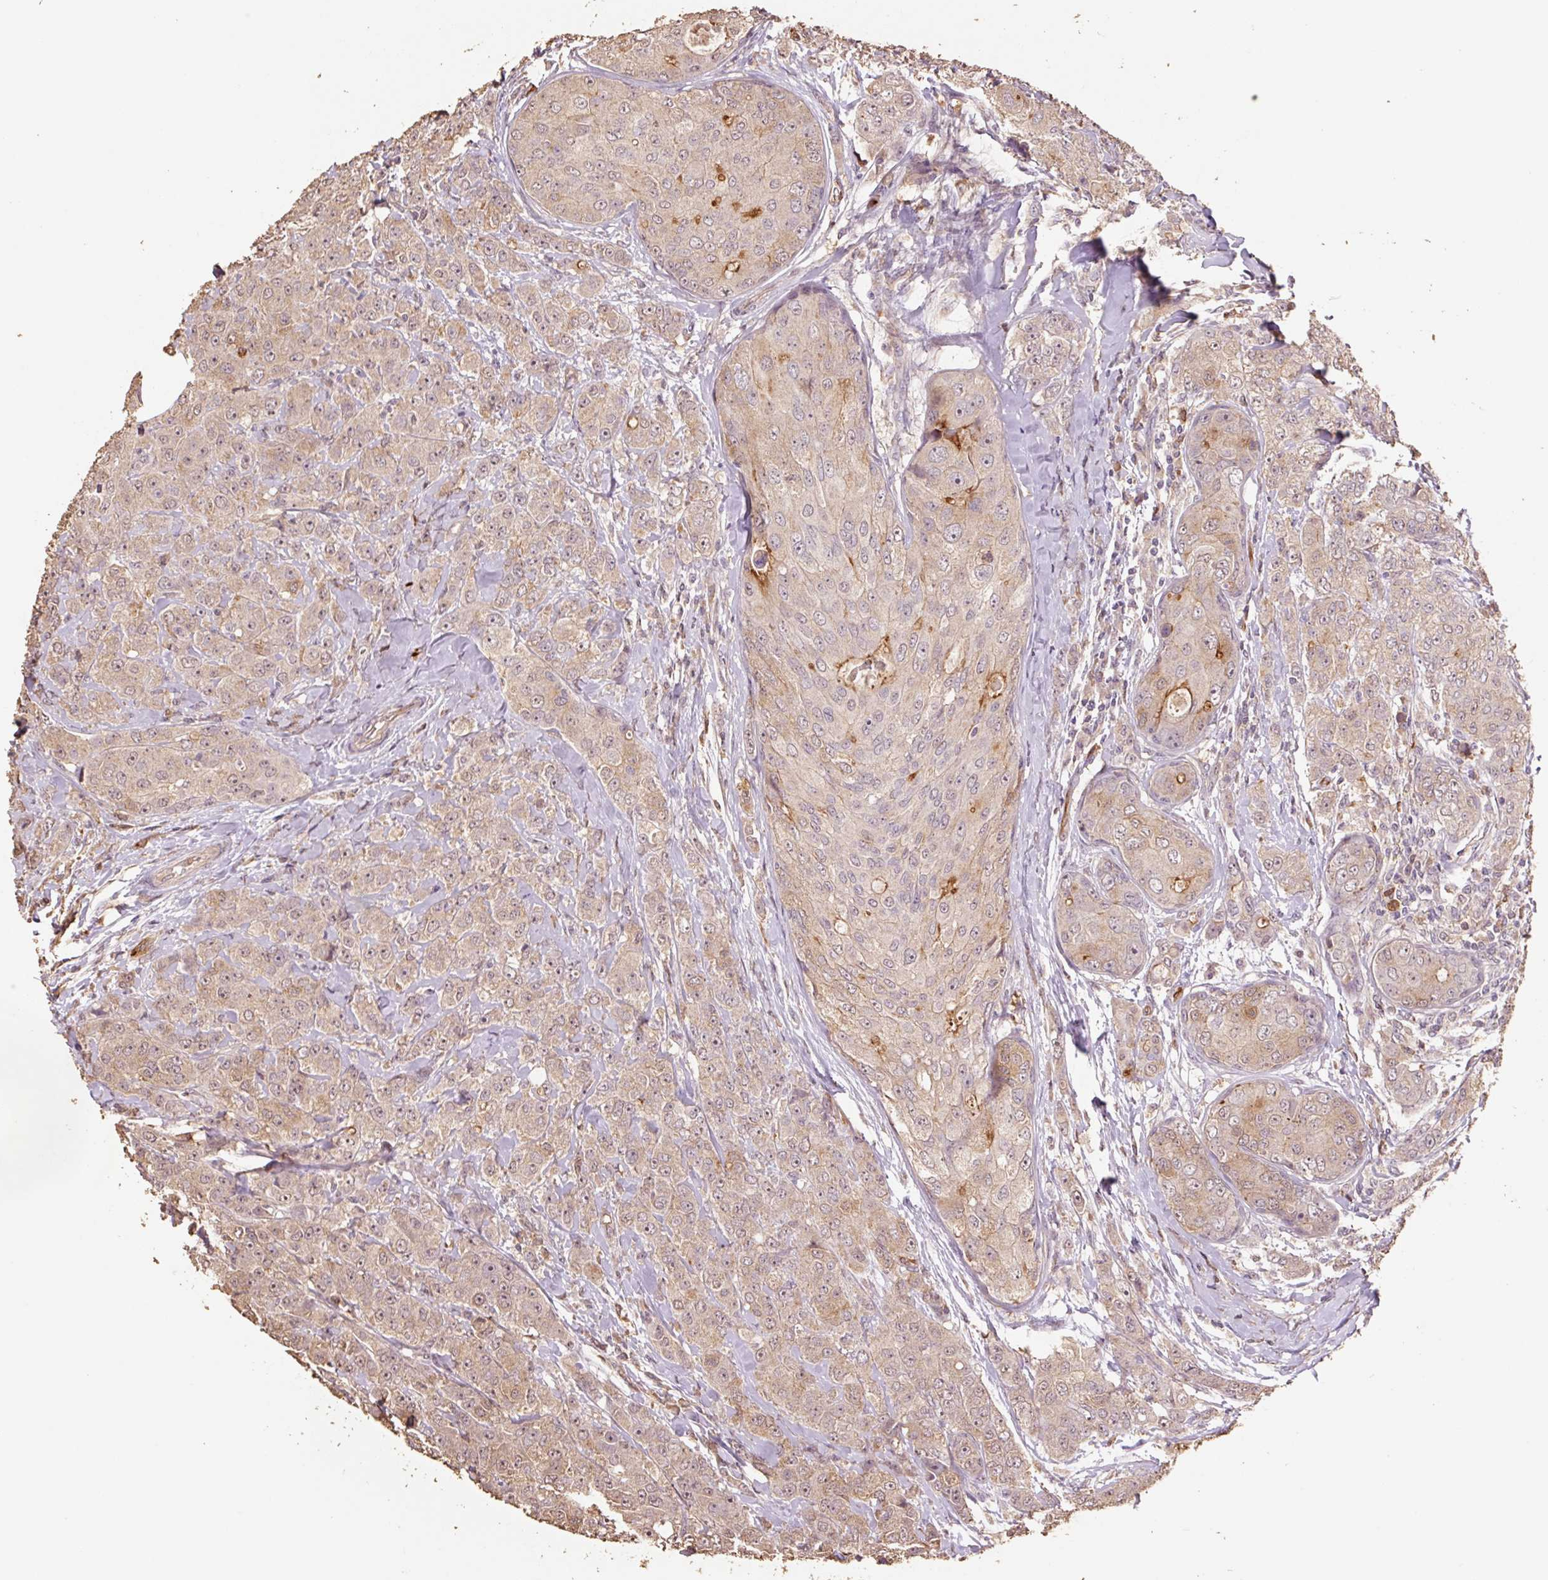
{"staining": {"intensity": "moderate", "quantity": ">75%", "location": "cytoplasmic/membranous,nuclear"}, "tissue": "breast cancer", "cell_type": "Tumor cells", "image_type": "cancer", "snomed": [{"axis": "morphology", "description": "Duct carcinoma"}, {"axis": "topography", "description": "Breast"}], "caption": "DAB immunohistochemical staining of human breast invasive ductal carcinoma shows moderate cytoplasmic/membranous and nuclear protein staining in approximately >75% of tumor cells. The protein of interest is shown in brown color, while the nuclei are stained blue.", "gene": "HERC2", "patient": {"sex": "female", "age": 43}}